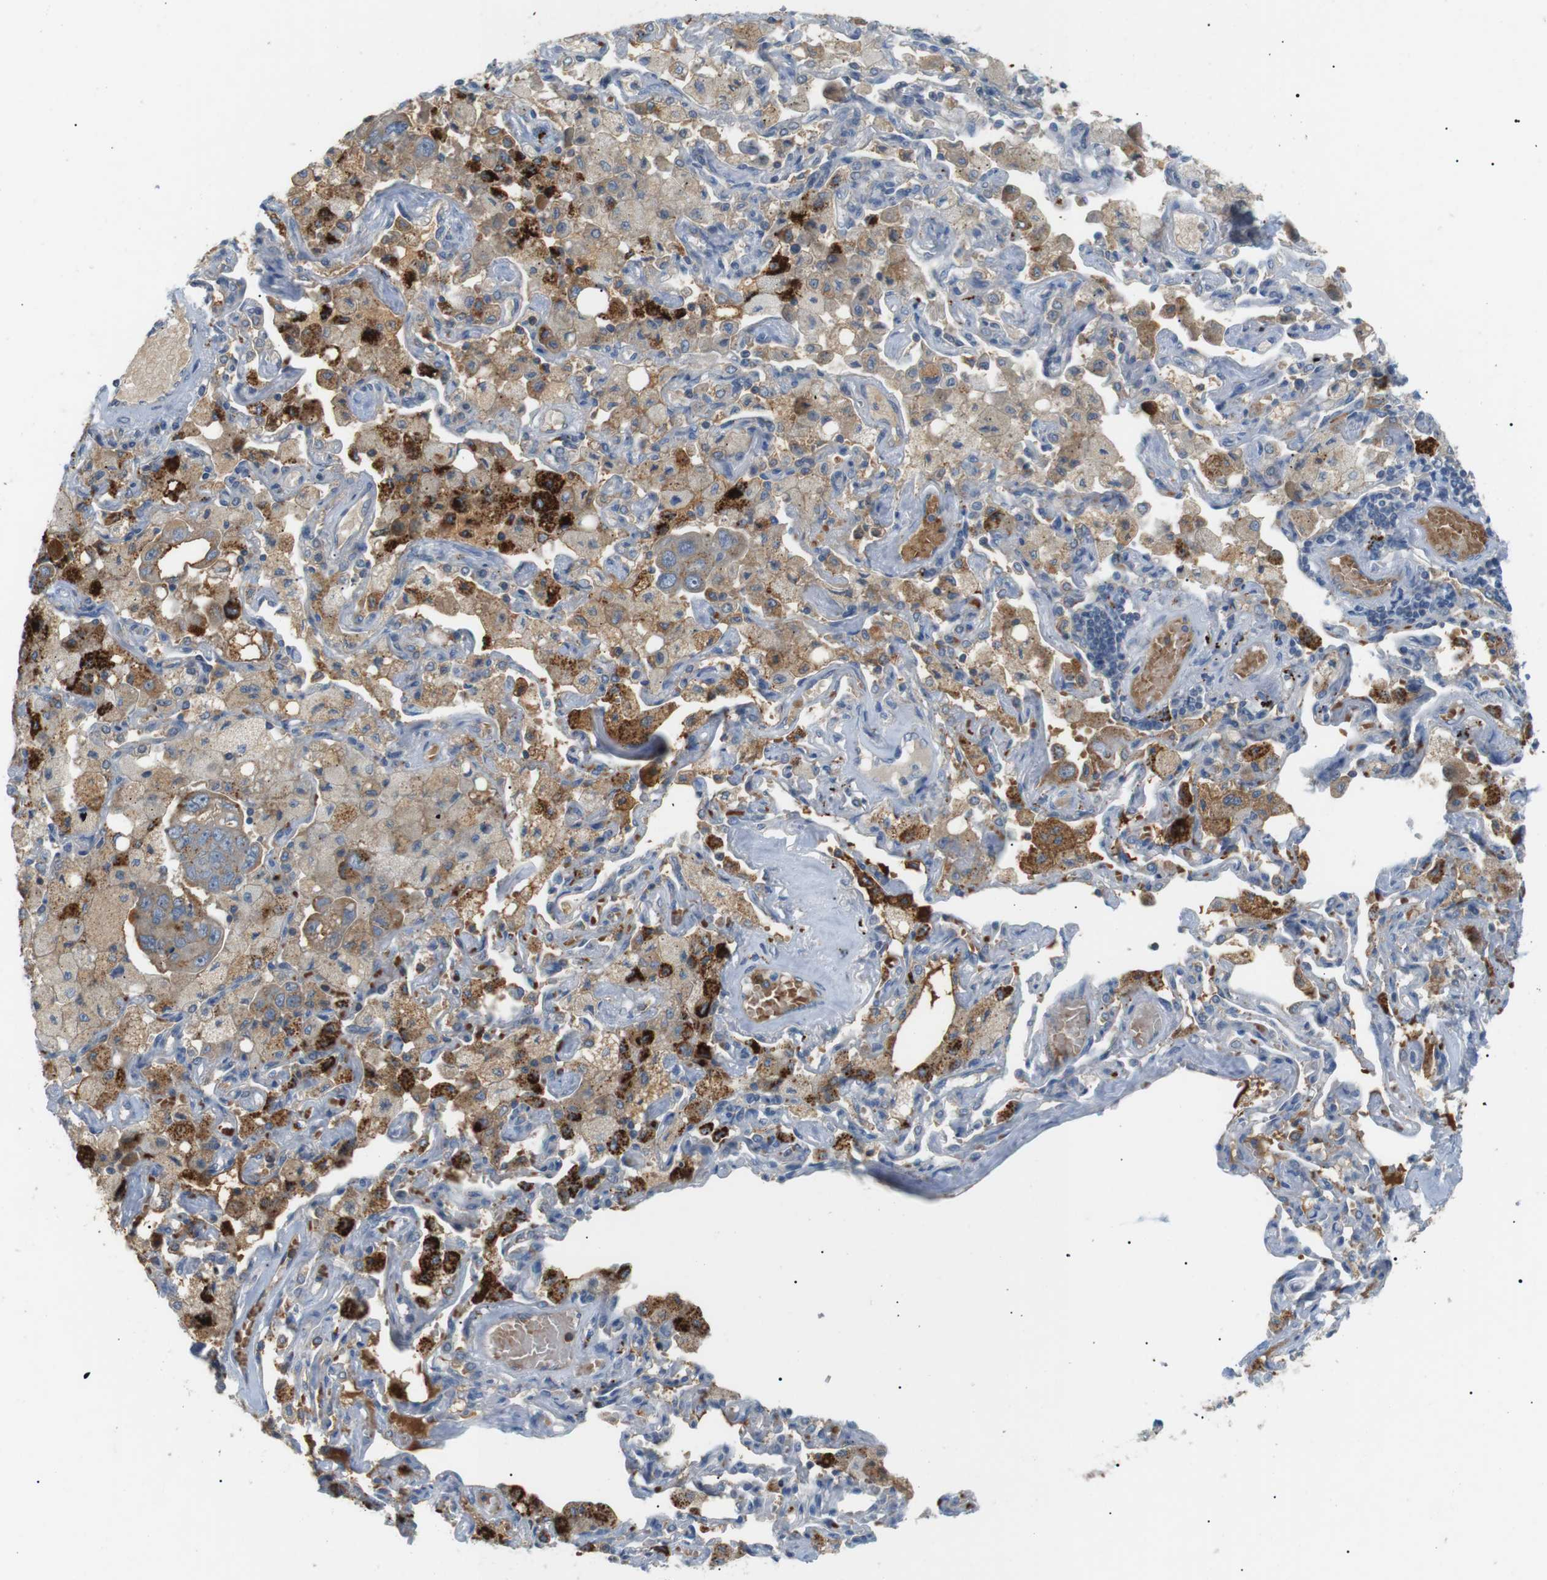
{"staining": {"intensity": "moderate", "quantity": "25%-75%", "location": "cytoplasmic/membranous"}, "tissue": "lung cancer", "cell_type": "Tumor cells", "image_type": "cancer", "snomed": [{"axis": "morphology", "description": "Adenocarcinoma, NOS"}, {"axis": "topography", "description": "Lung"}], "caption": "Approximately 25%-75% of tumor cells in adenocarcinoma (lung) show moderate cytoplasmic/membranous protein positivity as visualized by brown immunohistochemical staining.", "gene": "B4GALNT2", "patient": {"sex": "male", "age": 64}}